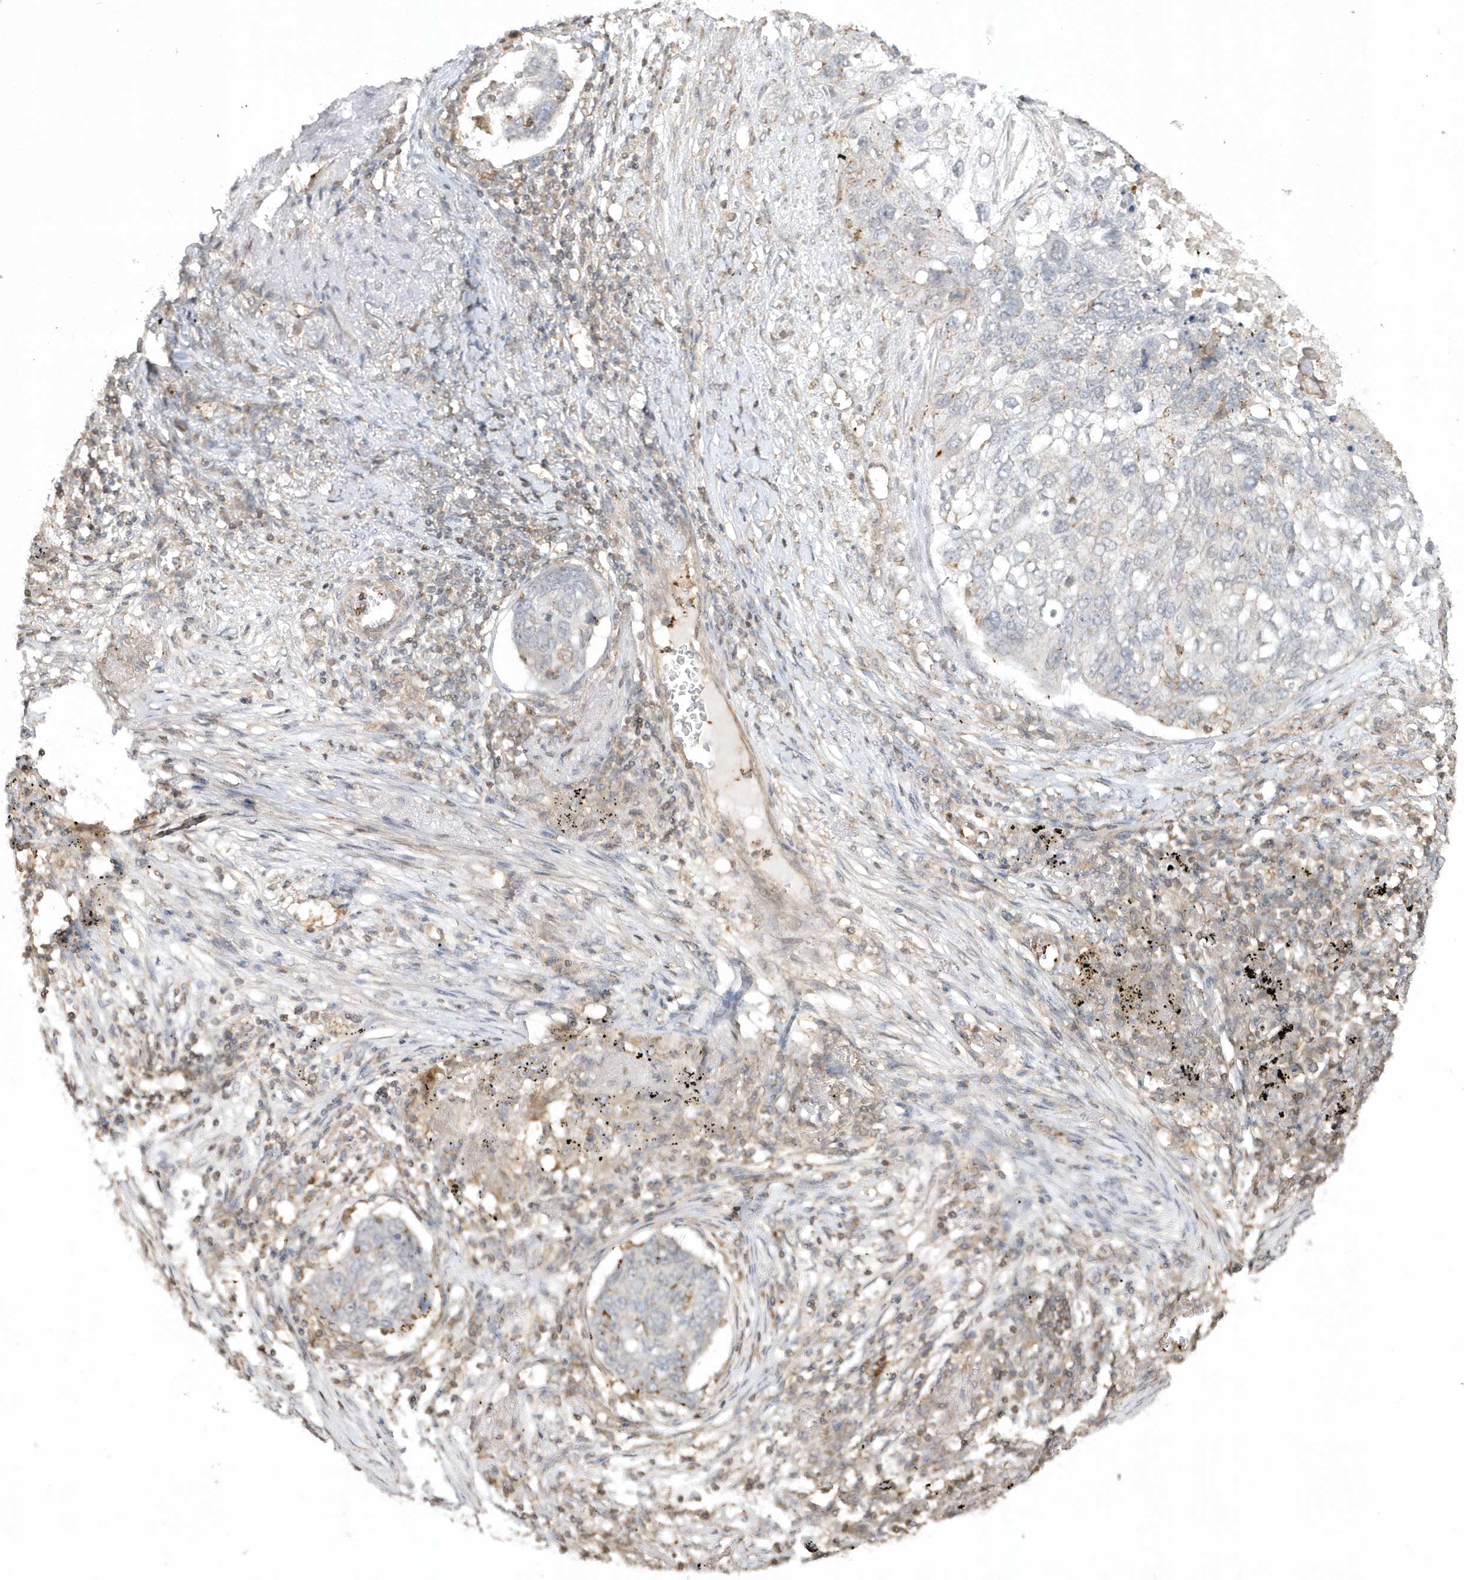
{"staining": {"intensity": "negative", "quantity": "none", "location": "none"}, "tissue": "lung cancer", "cell_type": "Tumor cells", "image_type": "cancer", "snomed": [{"axis": "morphology", "description": "Squamous cell carcinoma, NOS"}, {"axis": "topography", "description": "Lung"}], "caption": "Tumor cells are negative for brown protein staining in lung cancer (squamous cell carcinoma).", "gene": "BSN", "patient": {"sex": "female", "age": 63}}